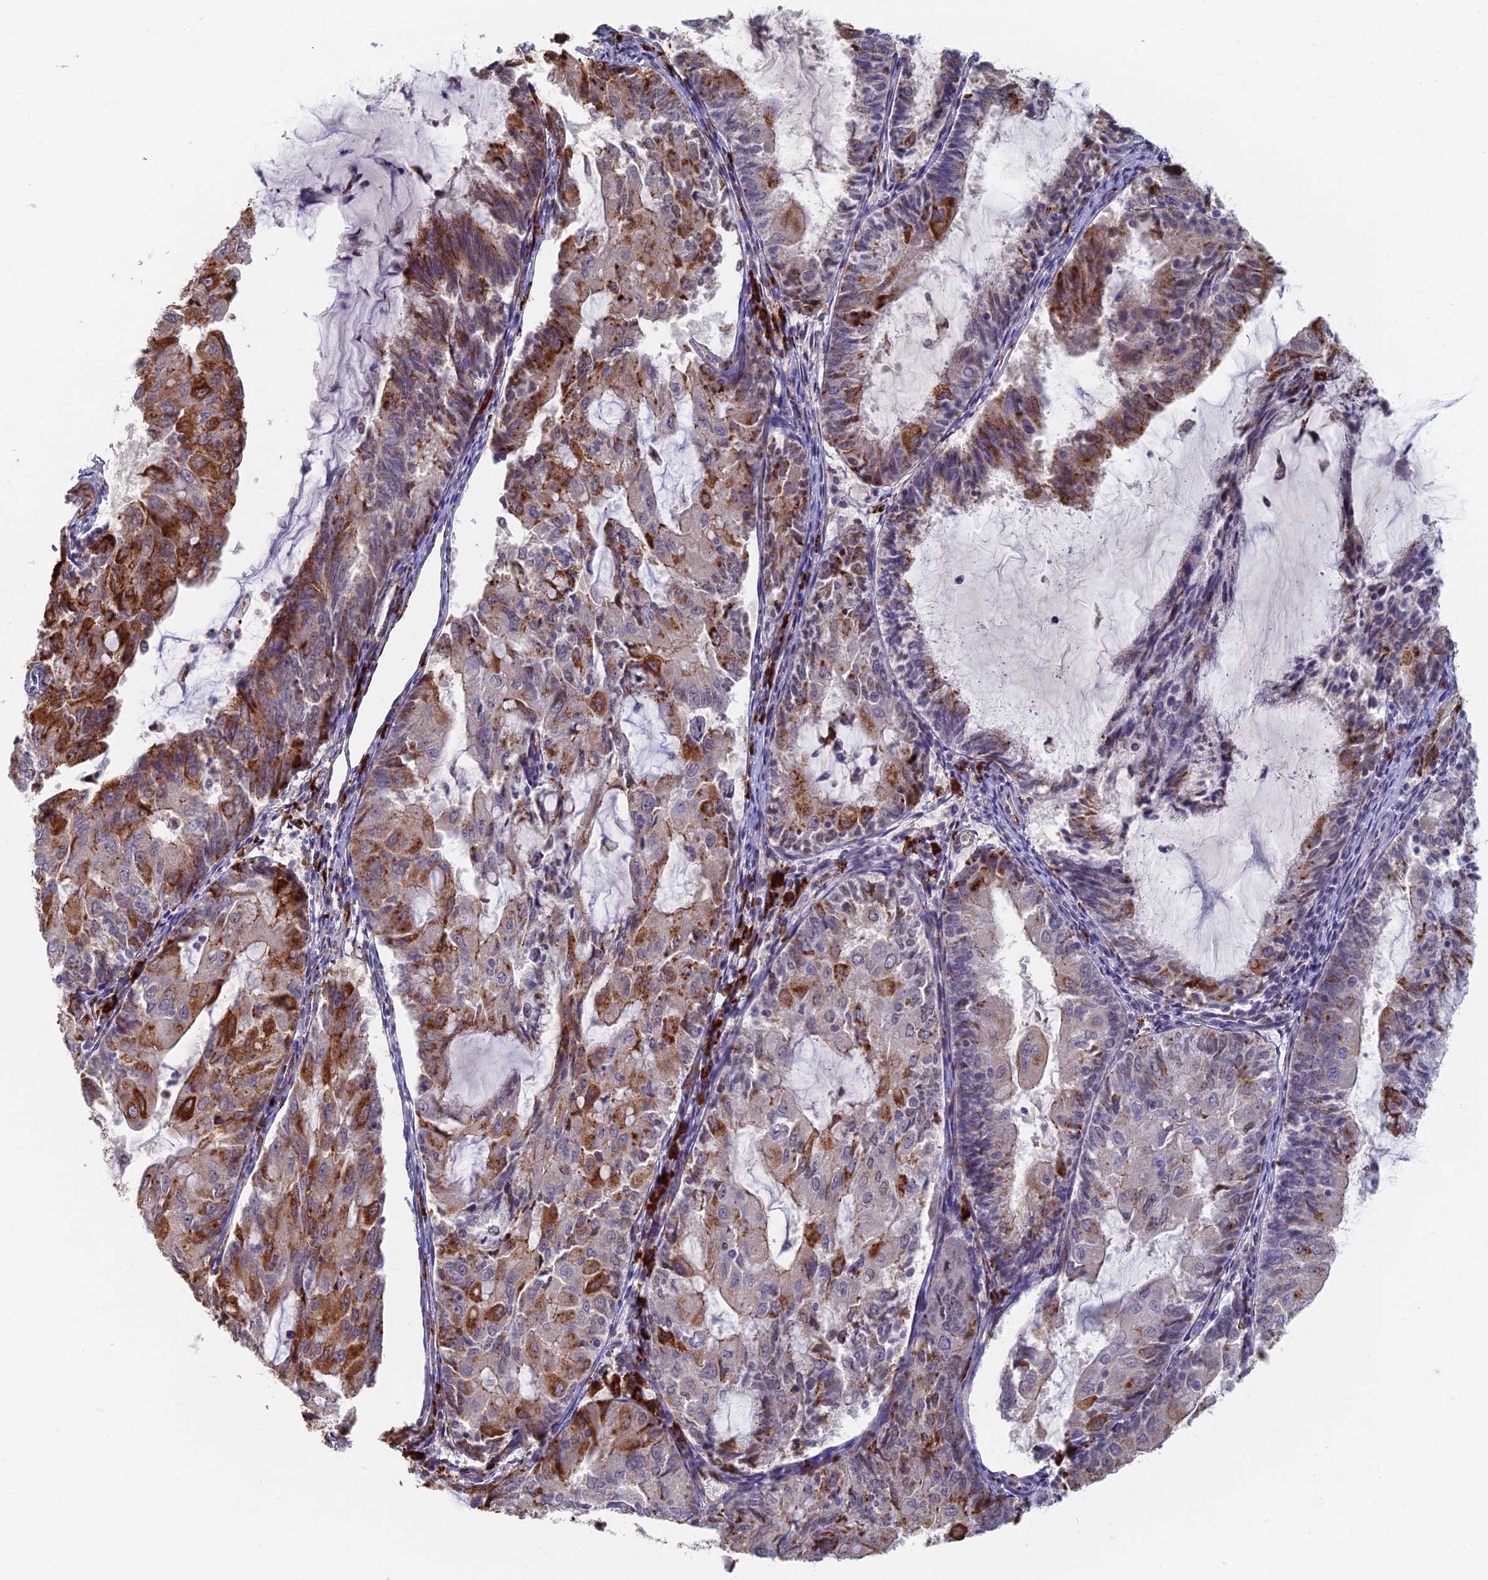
{"staining": {"intensity": "moderate", "quantity": "25%-75%", "location": "cytoplasmic/membranous"}, "tissue": "endometrial cancer", "cell_type": "Tumor cells", "image_type": "cancer", "snomed": [{"axis": "morphology", "description": "Adenocarcinoma, NOS"}, {"axis": "topography", "description": "Endometrium"}], "caption": "Immunohistochemistry (IHC) staining of endometrial cancer, which displays medium levels of moderate cytoplasmic/membranous staining in approximately 25%-75% of tumor cells indicating moderate cytoplasmic/membranous protein positivity. The staining was performed using DAB (brown) for protein detection and nuclei were counterstained in hematoxylin (blue).", "gene": "GPATCH1", "patient": {"sex": "female", "age": 81}}